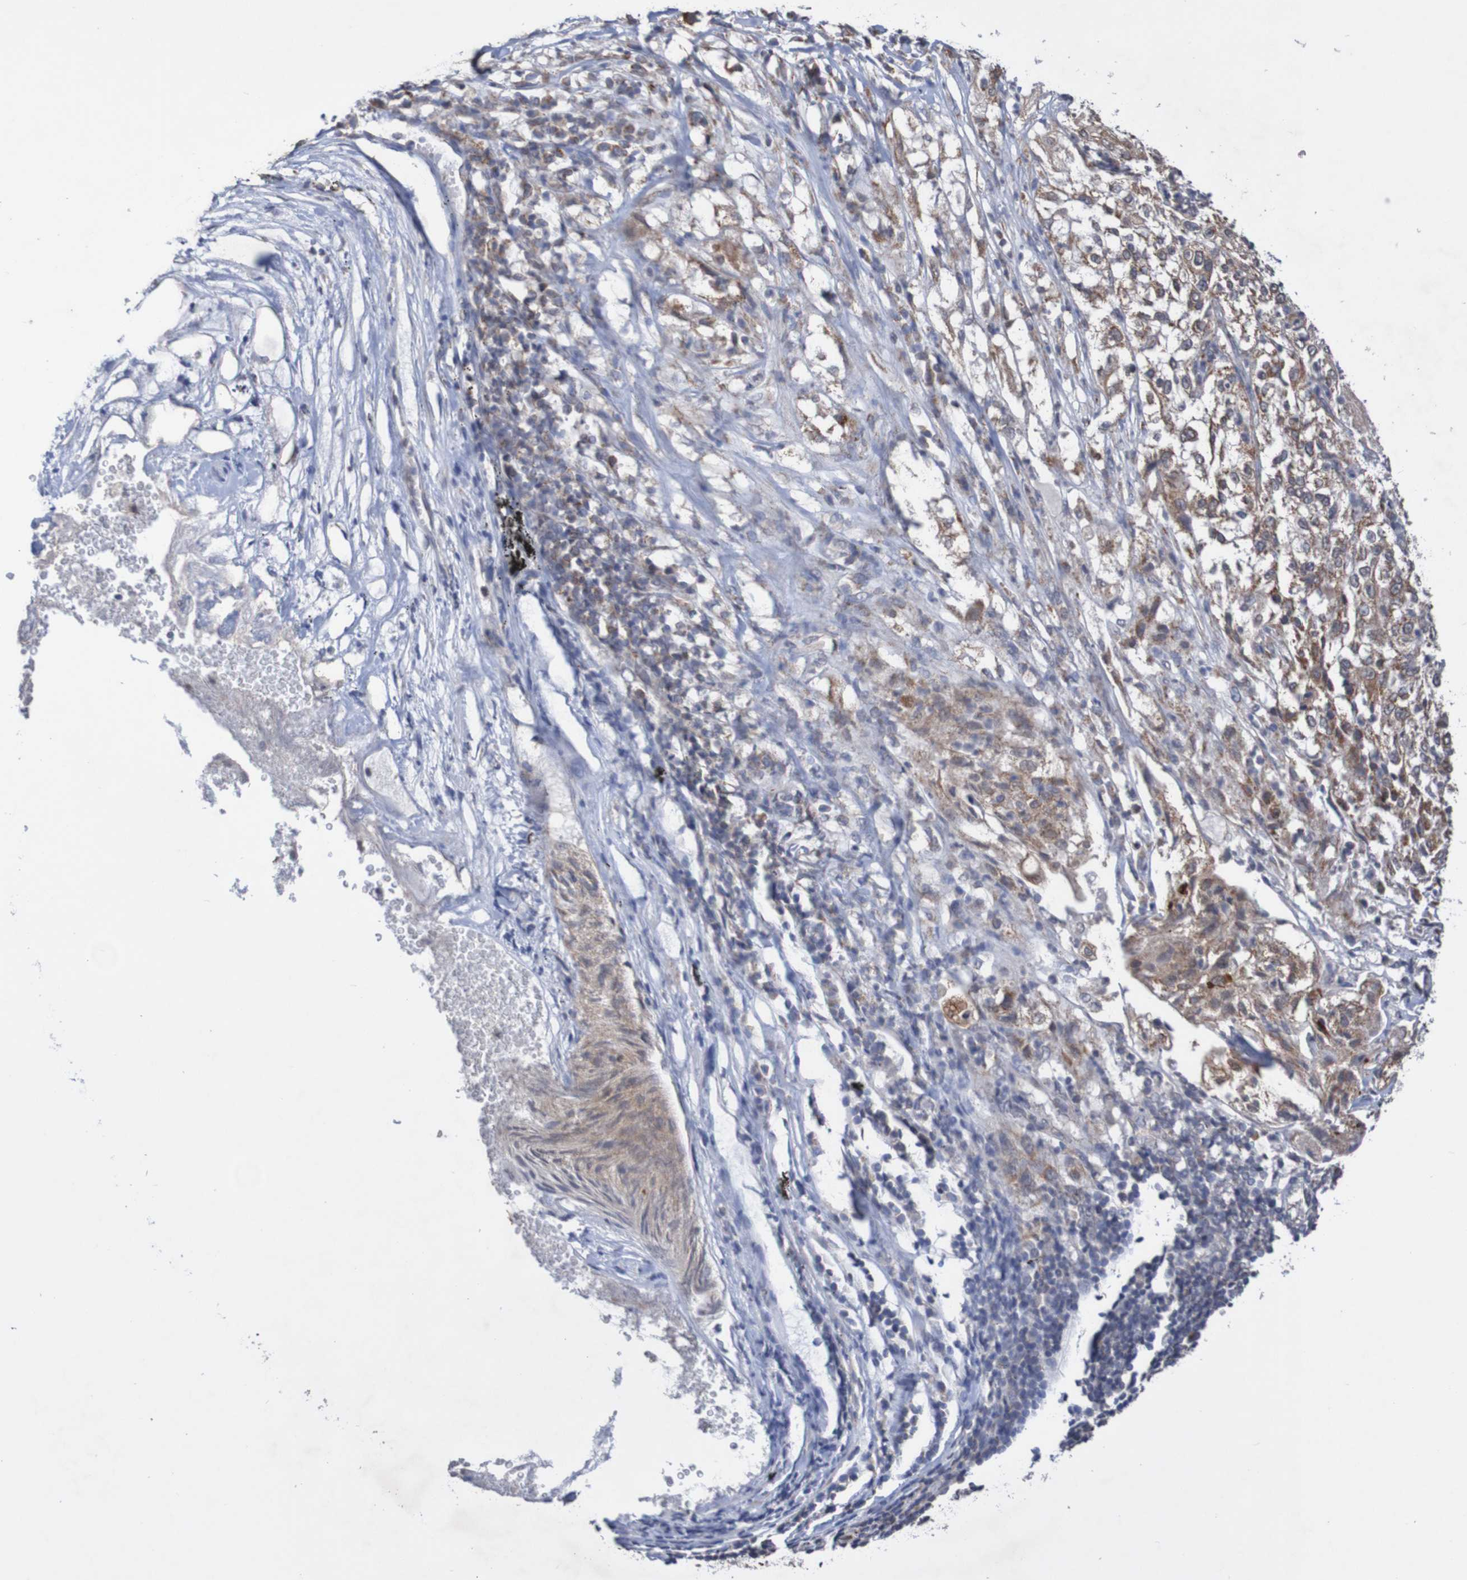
{"staining": {"intensity": "moderate", "quantity": ">75%", "location": "cytoplasmic/membranous"}, "tissue": "lung cancer", "cell_type": "Tumor cells", "image_type": "cancer", "snomed": [{"axis": "morphology", "description": "Inflammation, NOS"}, {"axis": "morphology", "description": "Squamous cell carcinoma, NOS"}, {"axis": "topography", "description": "Lymph node"}, {"axis": "topography", "description": "Soft tissue"}, {"axis": "topography", "description": "Lung"}], "caption": "The photomicrograph exhibits a brown stain indicating the presence of a protein in the cytoplasmic/membranous of tumor cells in lung cancer.", "gene": "DVL1", "patient": {"sex": "male", "age": 66}}